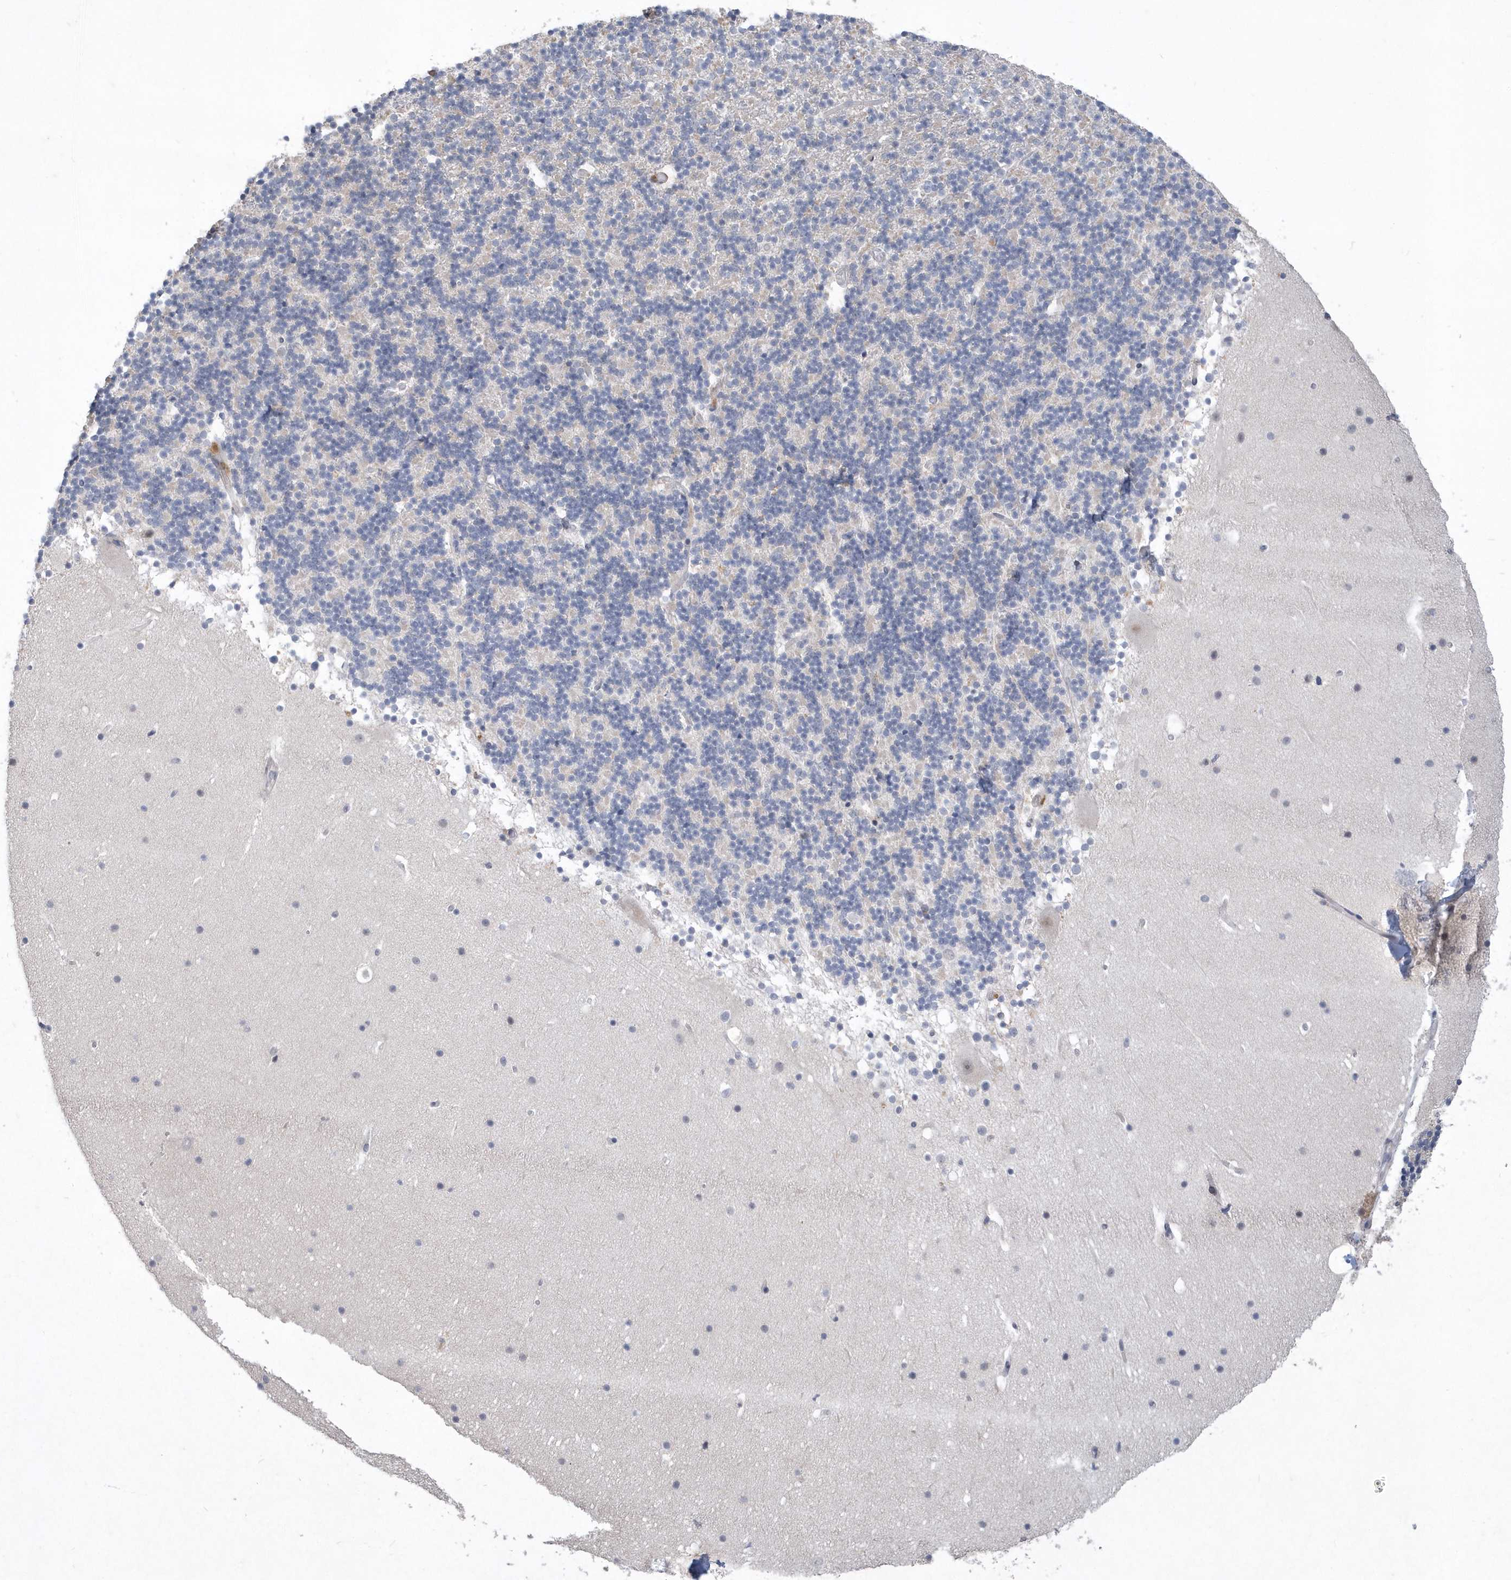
{"staining": {"intensity": "negative", "quantity": "none", "location": "none"}, "tissue": "cerebellum", "cell_type": "Cells in granular layer", "image_type": "normal", "snomed": [{"axis": "morphology", "description": "Normal tissue, NOS"}, {"axis": "topography", "description": "Cerebellum"}], "caption": "Histopathology image shows no protein positivity in cells in granular layer of benign cerebellum.", "gene": "TSPEAR", "patient": {"sex": "male", "age": 57}}